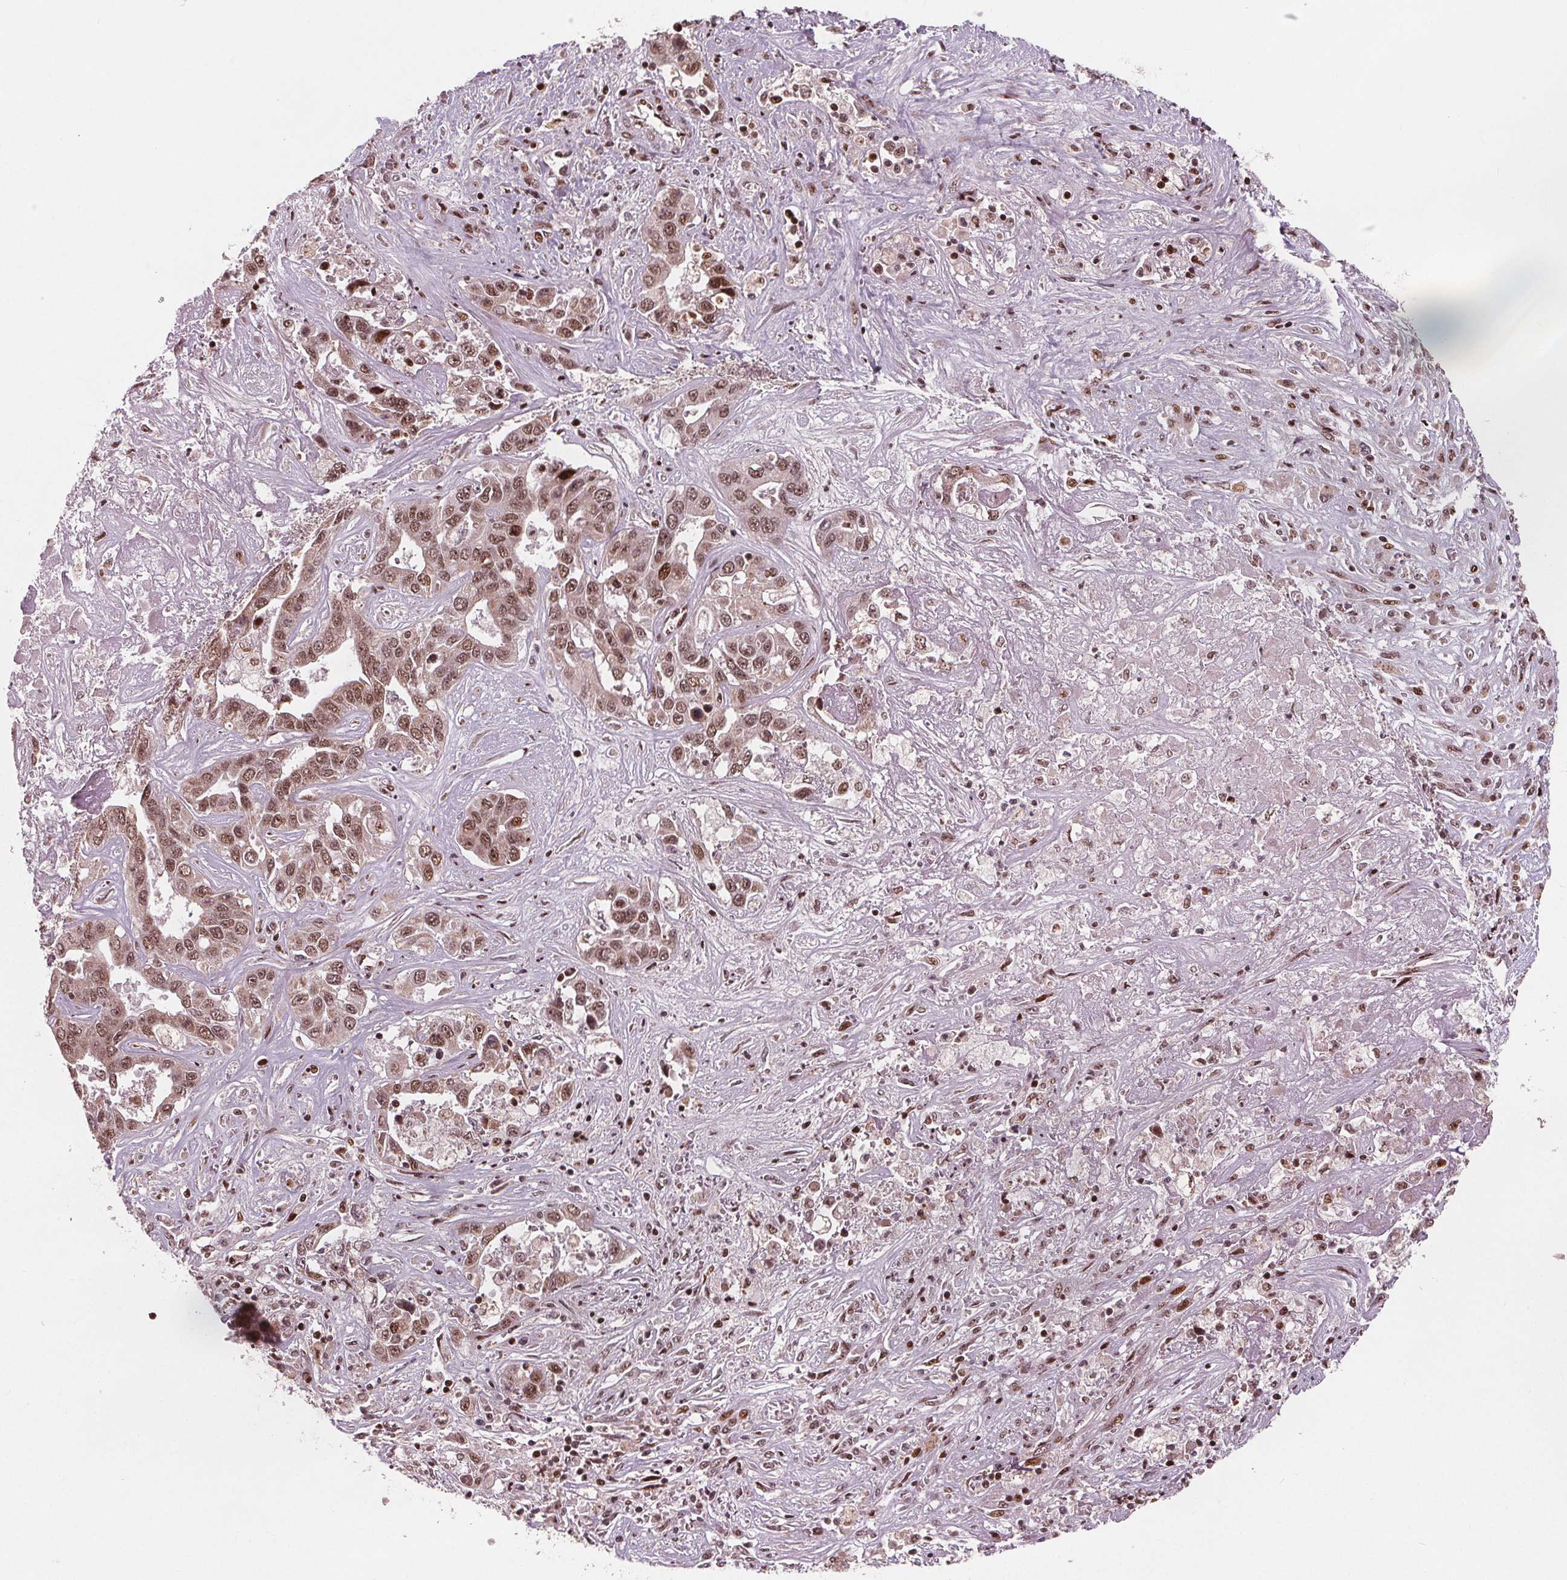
{"staining": {"intensity": "moderate", "quantity": ">75%", "location": "nuclear"}, "tissue": "liver cancer", "cell_type": "Tumor cells", "image_type": "cancer", "snomed": [{"axis": "morphology", "description": "Cholangiocarcinoma"}, {"axis": "topography", "description": "Liver"}], "caption": "Tumor cells demonstrate medium levels of moderate nuclear expression in approximately >75% of cells in human liver cancer (cholangiocarcinoma). The staining was performed using DAB, with brown indicating positive protein expression. Nuclei are stained blue with hematoxylin.", "gene": "SNRNP35", "patient": {"sex": "female", "age": 52}}